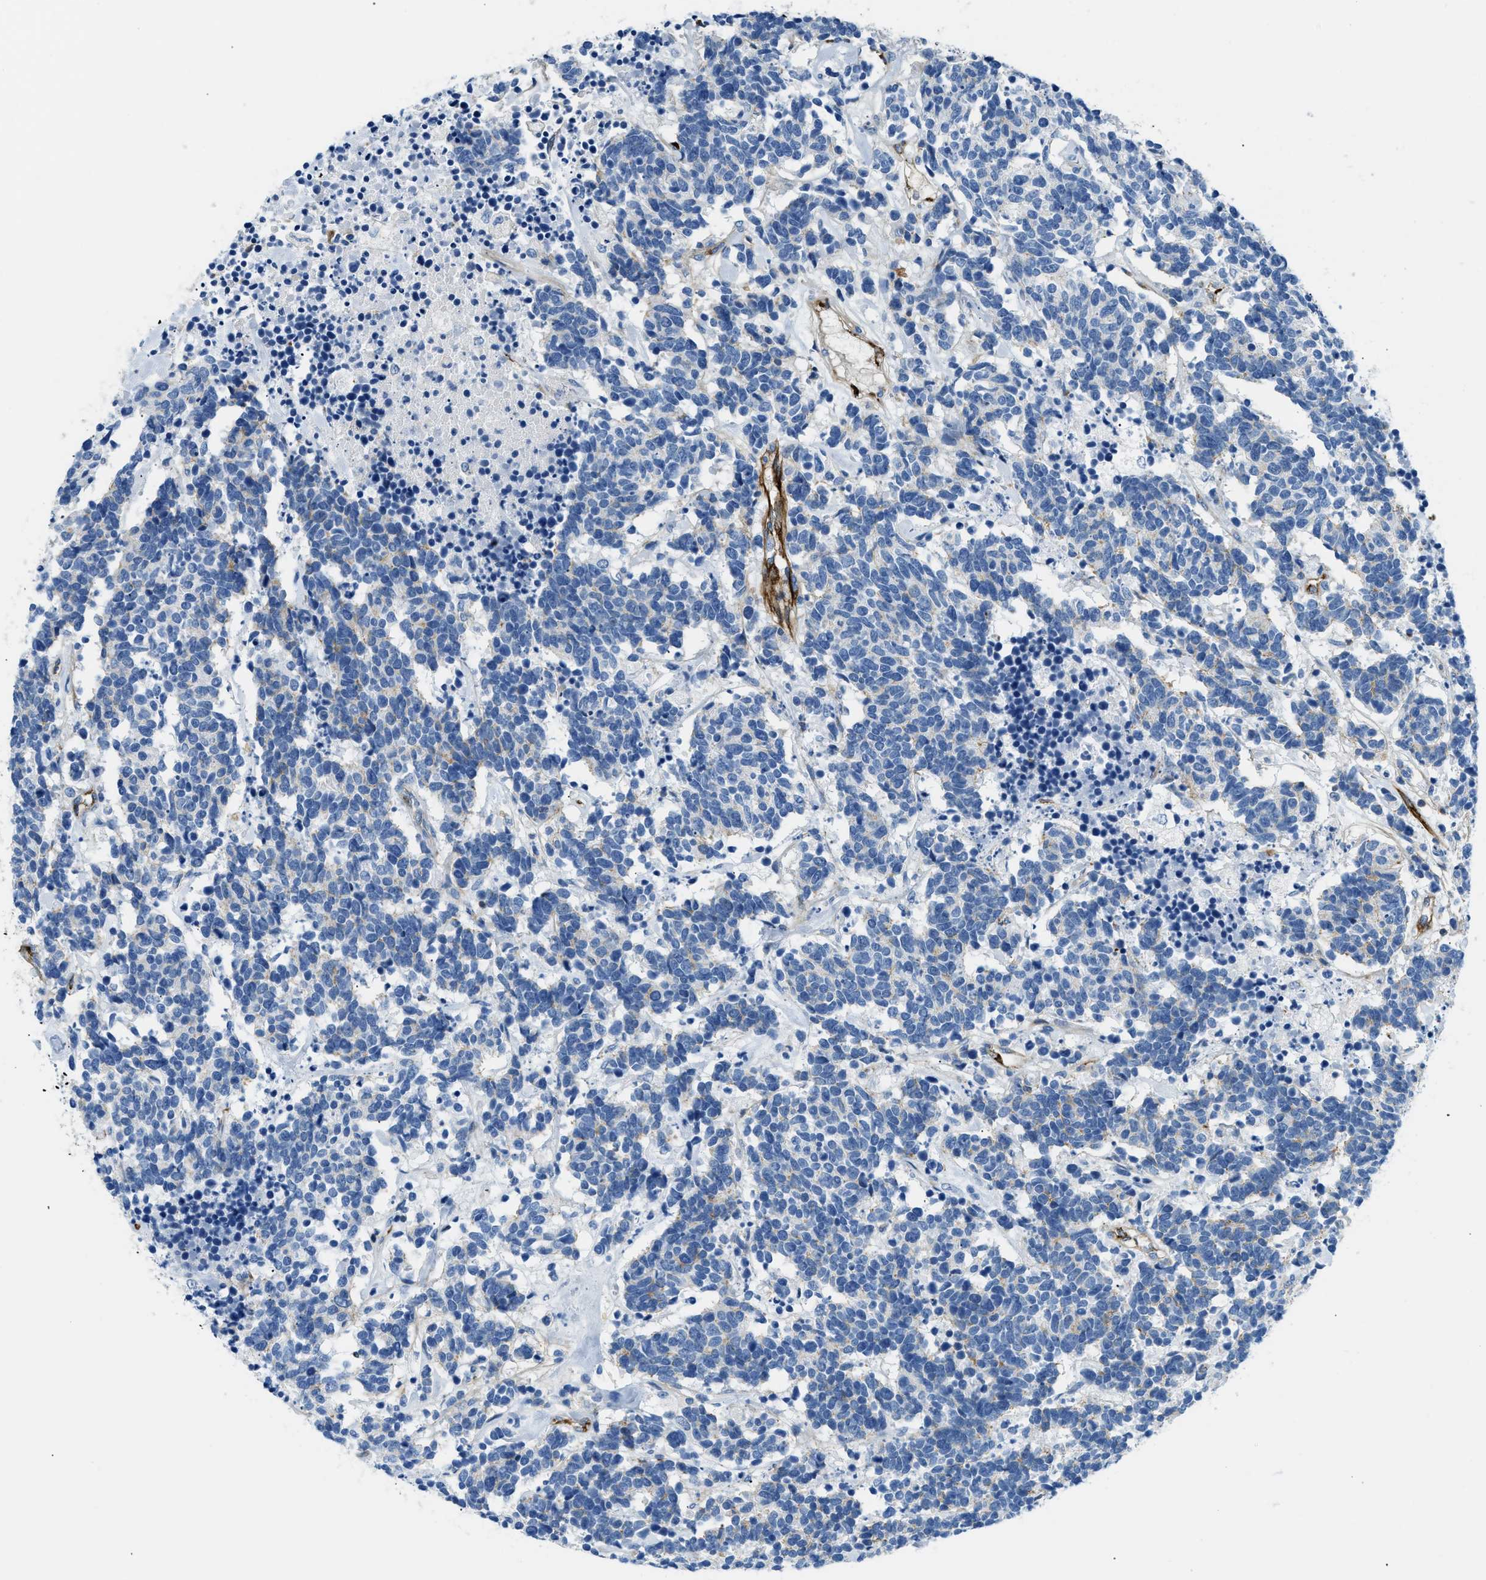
{"staining": {"intensity": "negative", "quantity": "none", "location": "none"}, "tissue": "carcinoid", "cell_type": "Tumor cells", "image_type": "cancer", "snomed": [{"axis": "morphology", "description": "Carcinoma, NOS"}, {"axis": "morphology", "description": "Carcinoid, malignant, NOS"}, {"axis": "topography", "description": "Urinary bladder"}], "caption": "High magnification brightfield microscopy of carcinoid stained with DAB (3,3'-diaminobenzidine) (brown) and counterstained with hematoxylin (blue): tumor cells show no significant staining.", "gene": "COL15A1", "patient": {"sex": "male", "age": 57}}